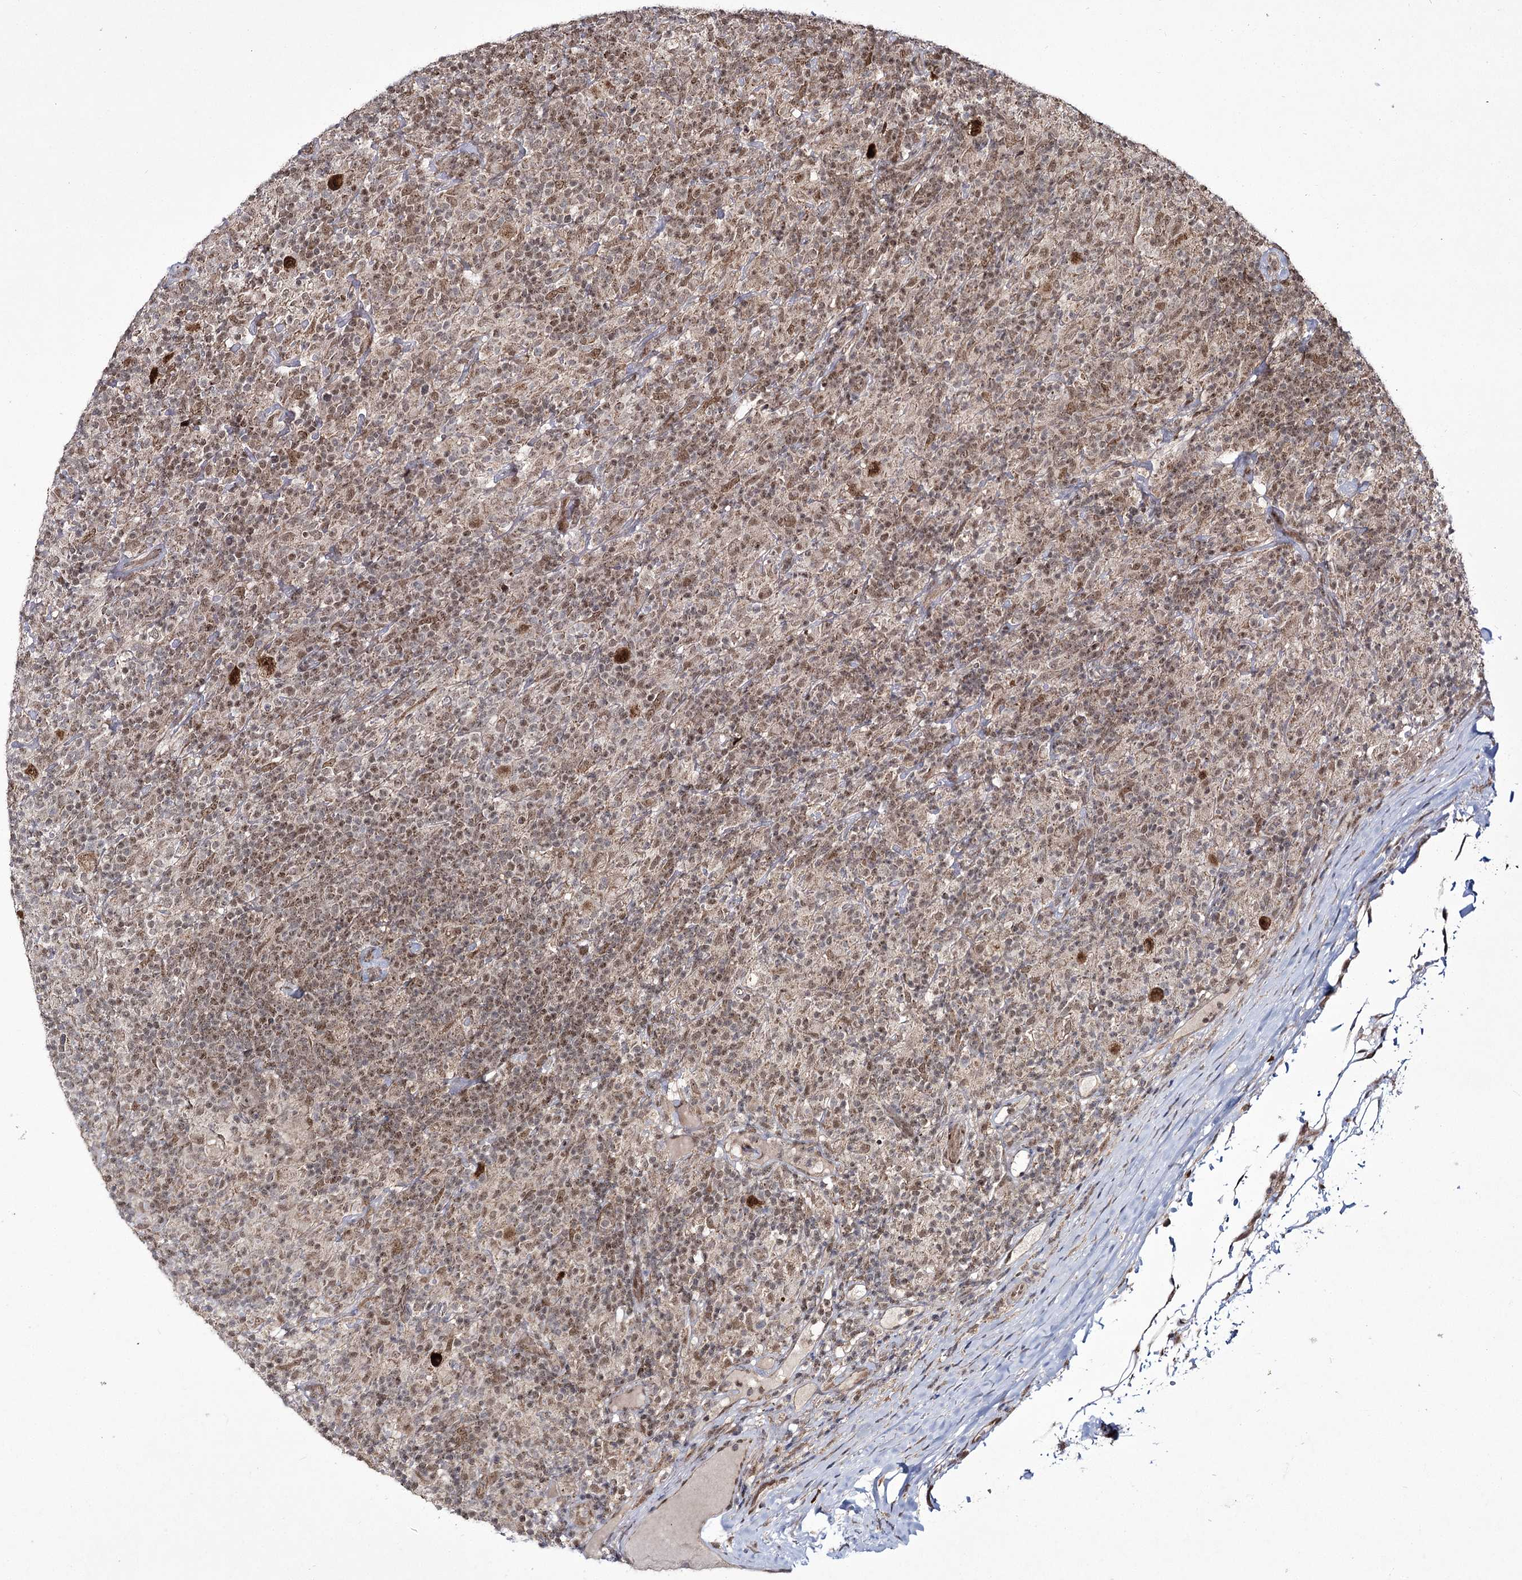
{"staining": {"intensity": "moderate", "quantity": ">75%", "location": "cytoplasmic/membranous,nuclear"}, "tissue": "lymphoma", "cell_type": "Tumor cells", "image_type": "cancer", "snomed": [{"axis": "morphology", "description": "Hodgkin's disease, NOS"}, {"axis": "topography", "description": "Lymph node"}], "caption": "DAB immunohistochemical staining of lymphoma reveals moderate cytoplasmic/membranous and nuclear protein staining in about >75% of tumor cells.", "gene": "TRNT1", "patient": {"sex": "male", "age": 70}}